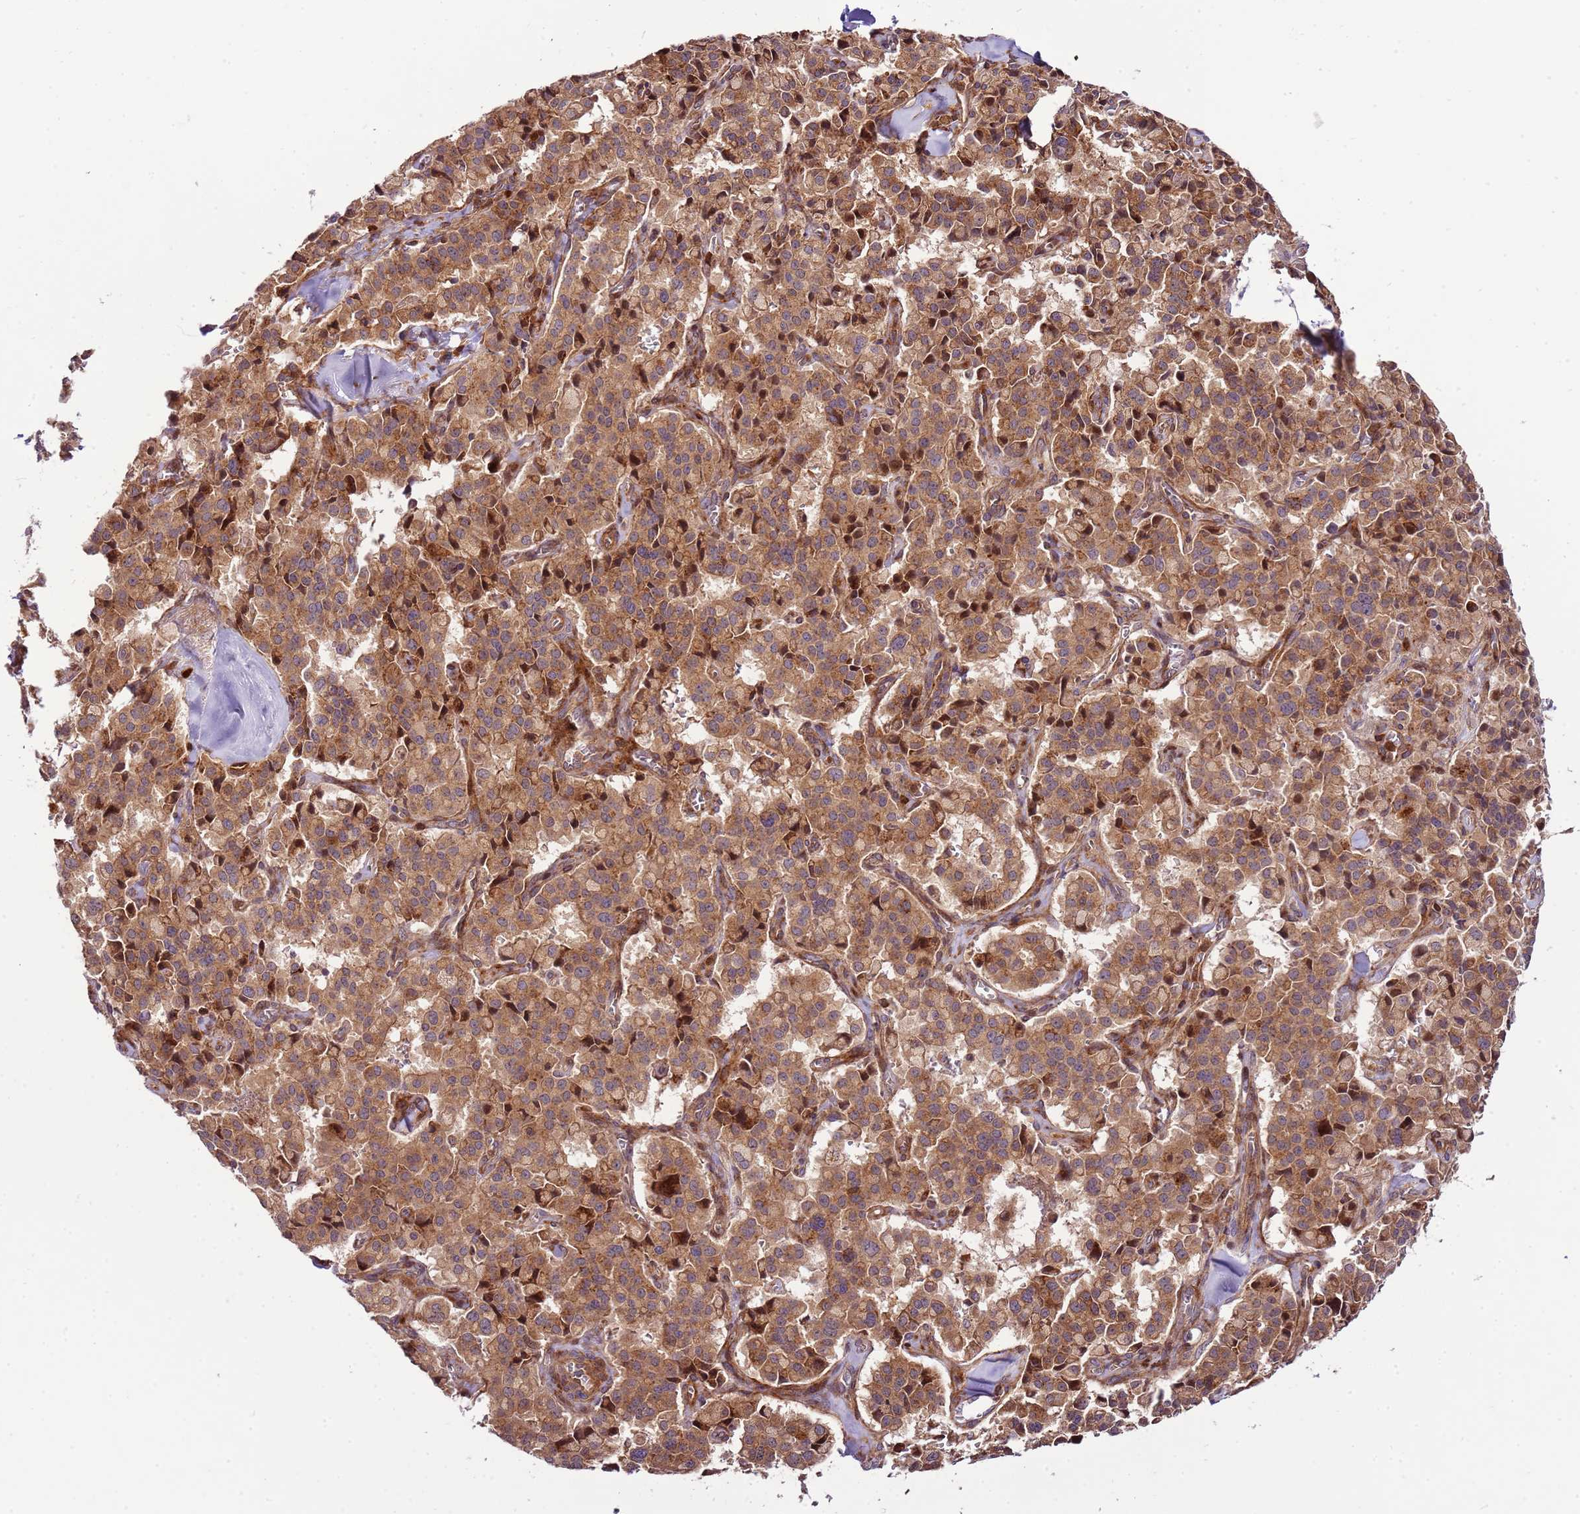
{"staining": {"intensity": "moderate", "quantity": ">75%", "location": "cytoplasmic/membranous"}, "tissue": "pancreatic cancer", "cell_type": "Tumor cells", "image_type": "cancer", "snomed": [{"axis": "morphology", "description": "Adenocarcinoma, NOS"}, {"axis": "topography", "description": "Pancreas"}], "caption": "There is medium levels of moderate cytoplasmic/membranous positivity in tumor cells of pancreatic cancer (adenocarcinoma), as demonstrated by immunohistochemical staining (brown color).", "gene": "ZNF624", "patient": {"sex": "male", "age": 65}}